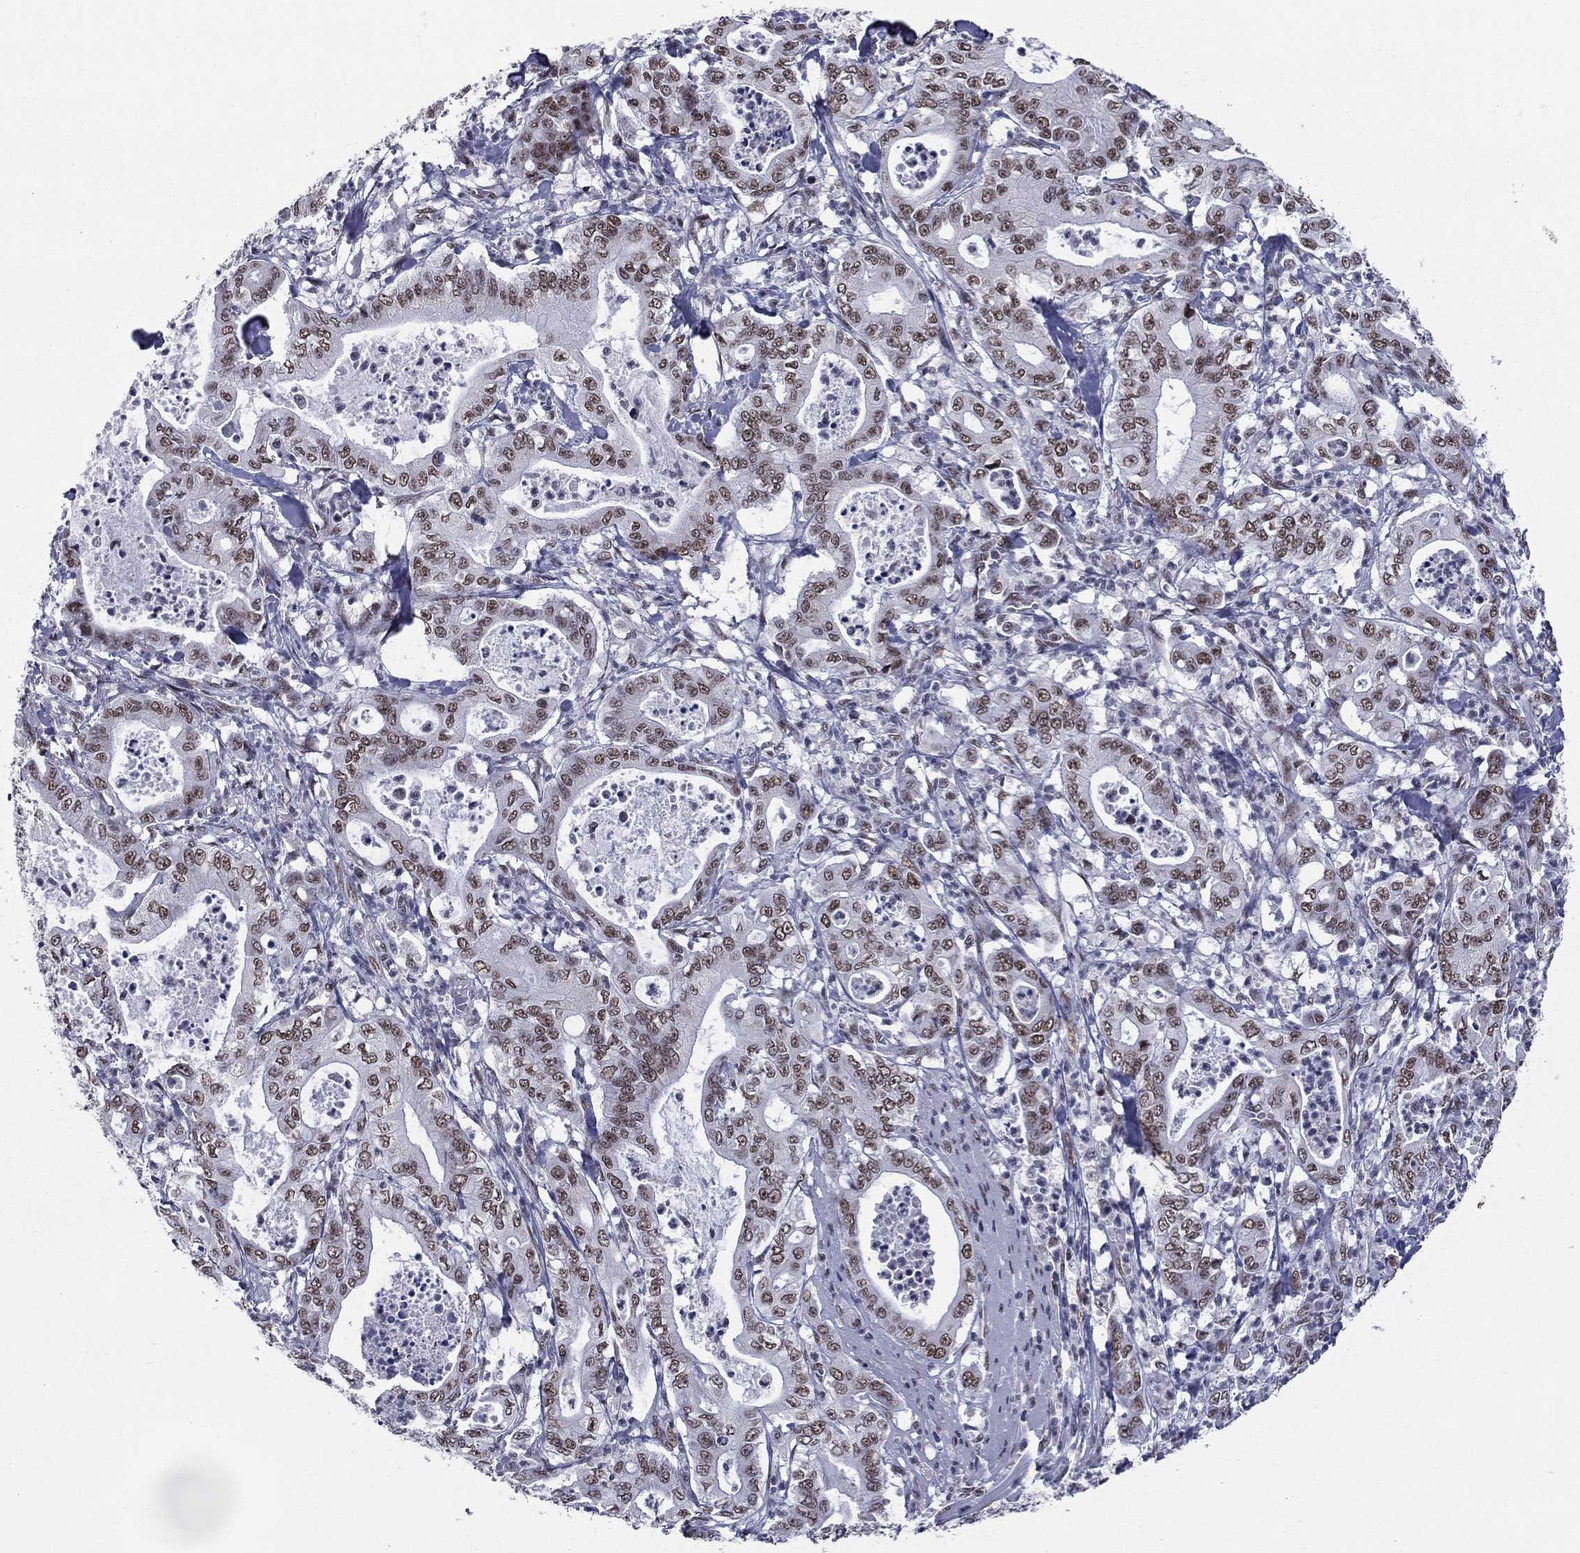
{"staining": {"intensity": "moderate", "quantity": ">75%", "location": "nuclear"}, "tissue": "pancreatic cancer", "cell_type": "Tumor cells", "image_type": "cancer", "snomed": [{"axis": "morphology", "description": "Adenocarcinoma, NOS"}, {"axis": "topography", "description": "Pancreas"}], "caption": "This is a photomicrograph of IHC staining of pancreatic cancer (adenocarcinoma), which shows moderate expression in the nuclear of tumor cells.", "gene": "ETV5", "patient": {"sex": "male", "age": 71}}